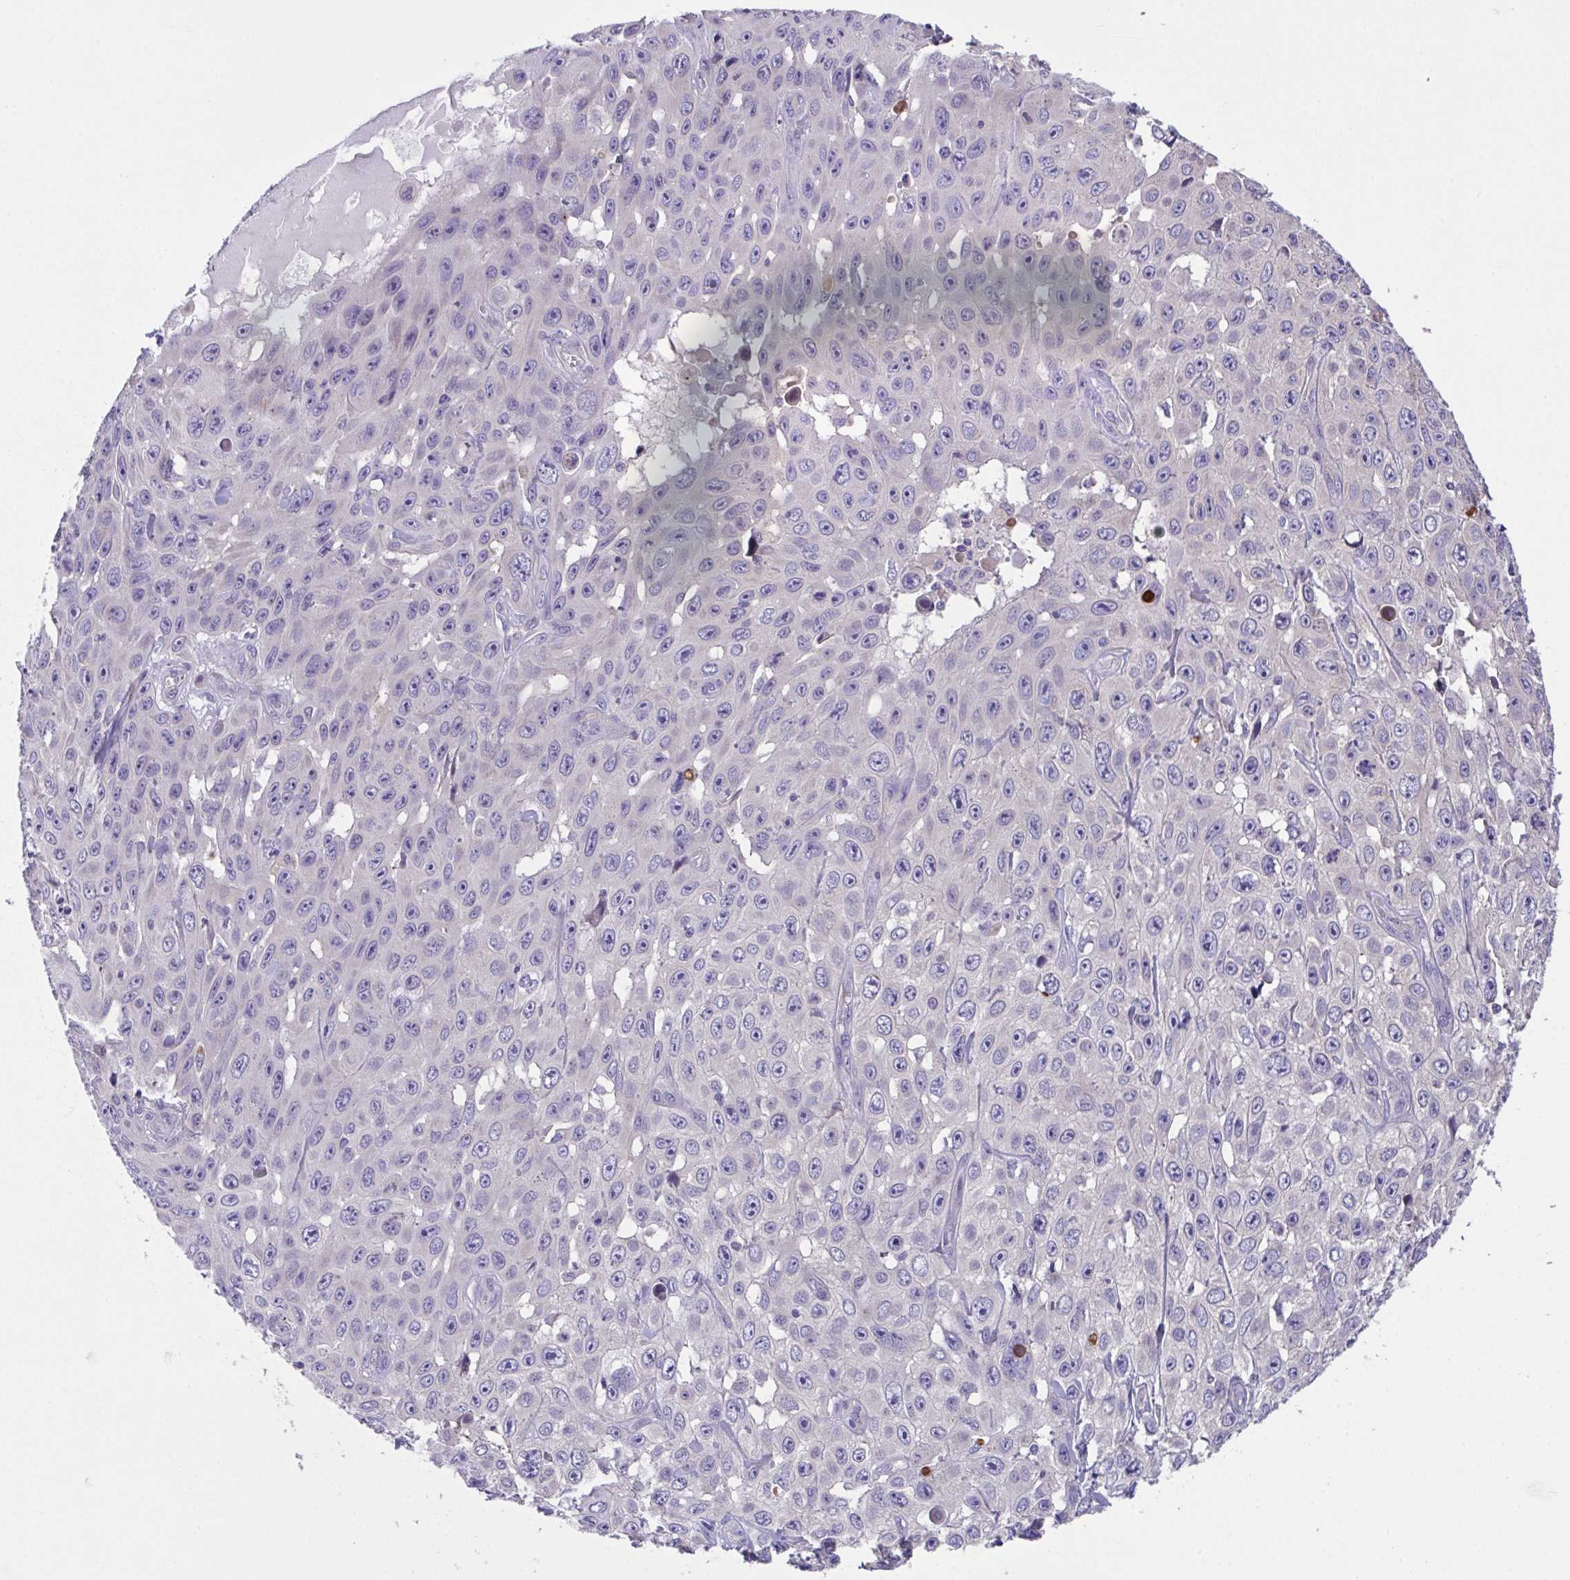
{"staining": {"intensity": "negative", "quantity": "none", "location": "none"}, "tissue": "skin cancer", "cell_type": "Tumor cells", "image_type": "cancer", "snomed": [{"axis": "morphology", "description": "Squamous cell carcinoma, NOS"}, {"axis": "topography", "description": "Skin"}], "caption": "The IHC image has no significant staining in tumor cells of skin cancer tissue.", "gene": "RHOXF1", "patient": {"sex": "male", "age": 82}}